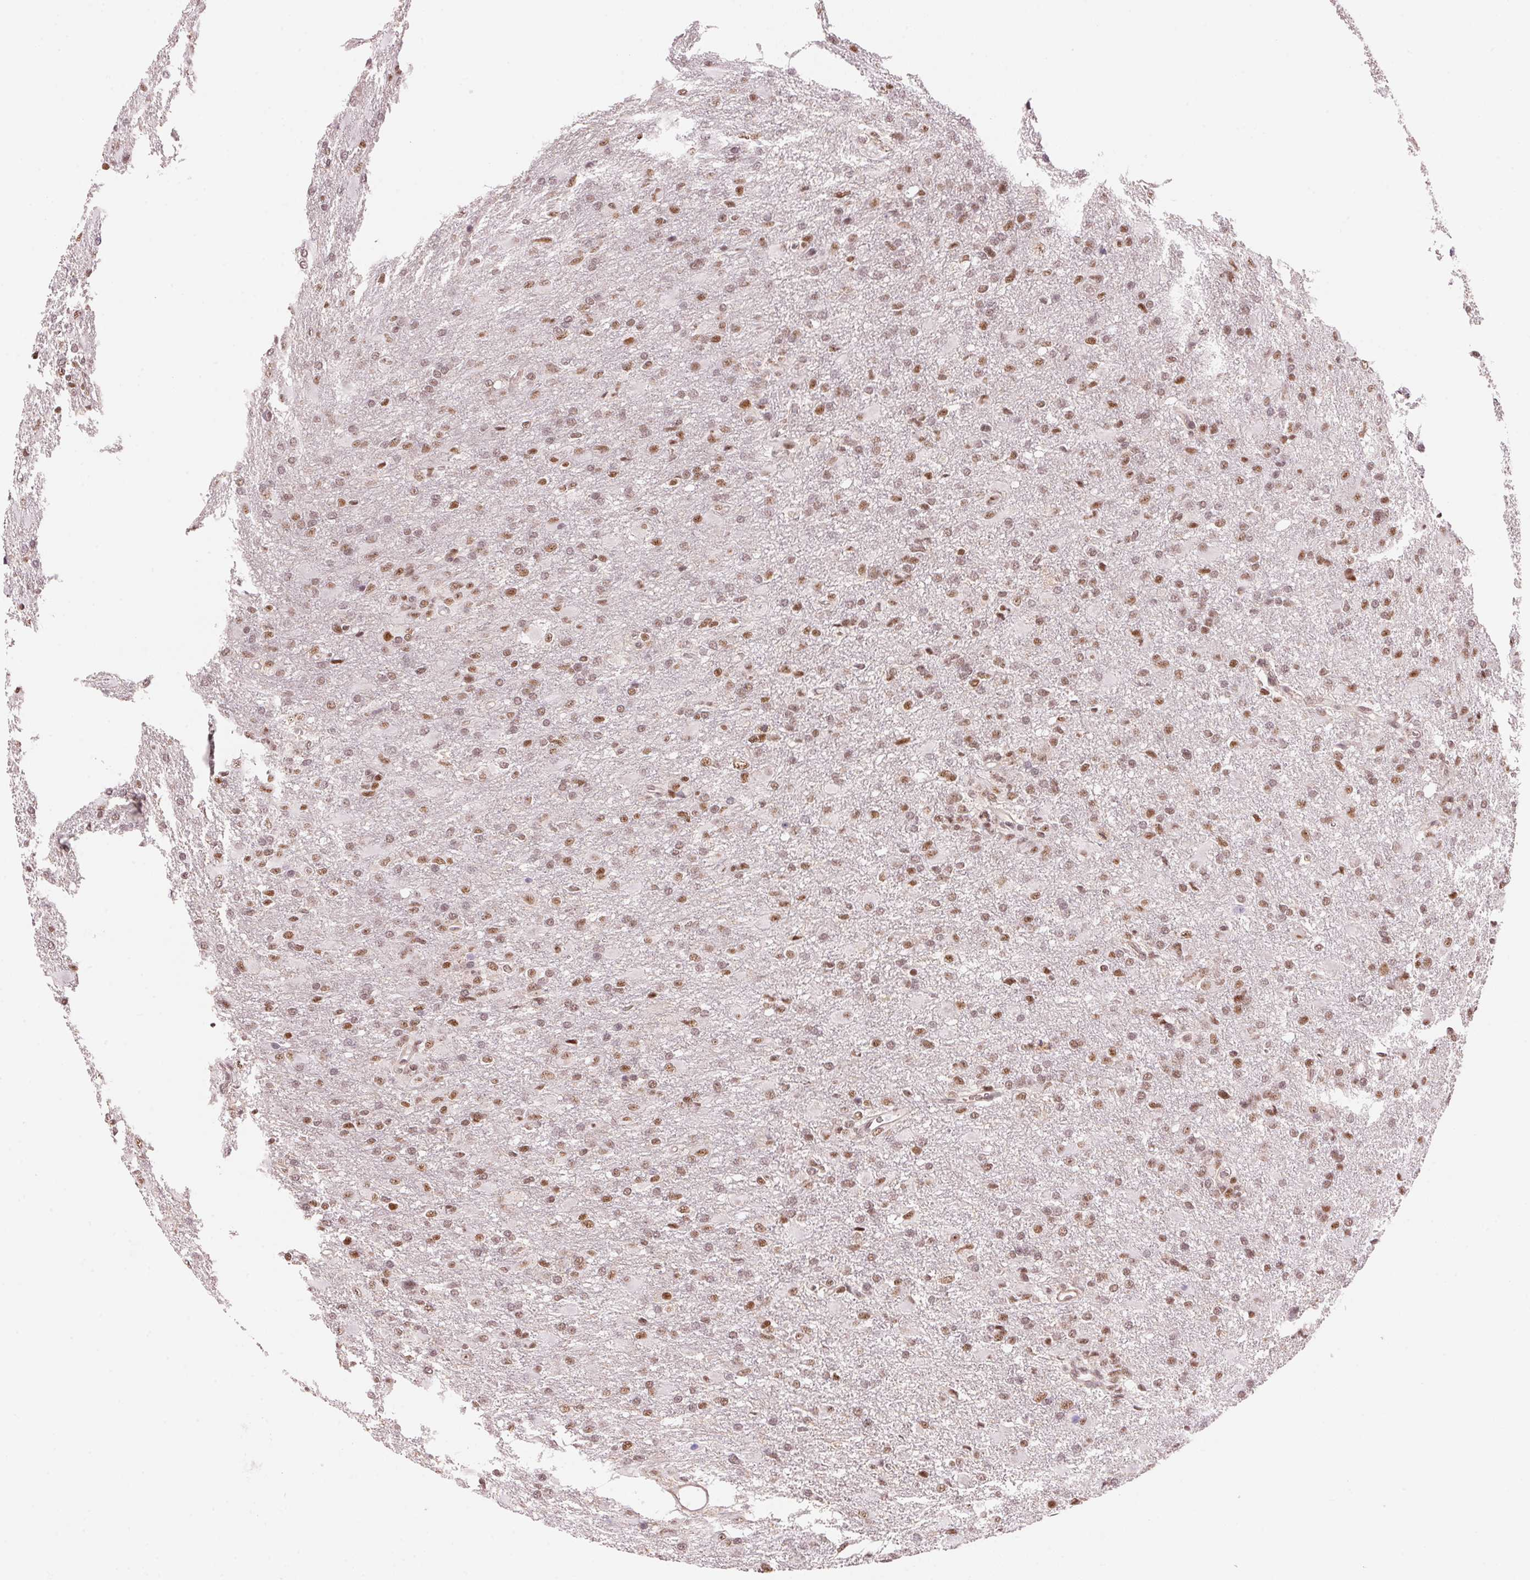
{"staining": {"intensity": "moderate", "quantity": ">75%", "location": "nuclear"}, "tissue": "glioma", "cell_type": "Tumor cells", "image_type": "cancer", "snomed": [{"axis": "morphology", "description": "Glioma, malignant, High grade"}, {"axis": "topography", "description": "Brain"}], "caption": "Tumor cells exhibit medium levels of moderate nuclear positivity in about >75% of cells in human malignant glioma (high-grade).", "gene": "HNRNPDL", "patient": {"sex": "male", "age": 68}}